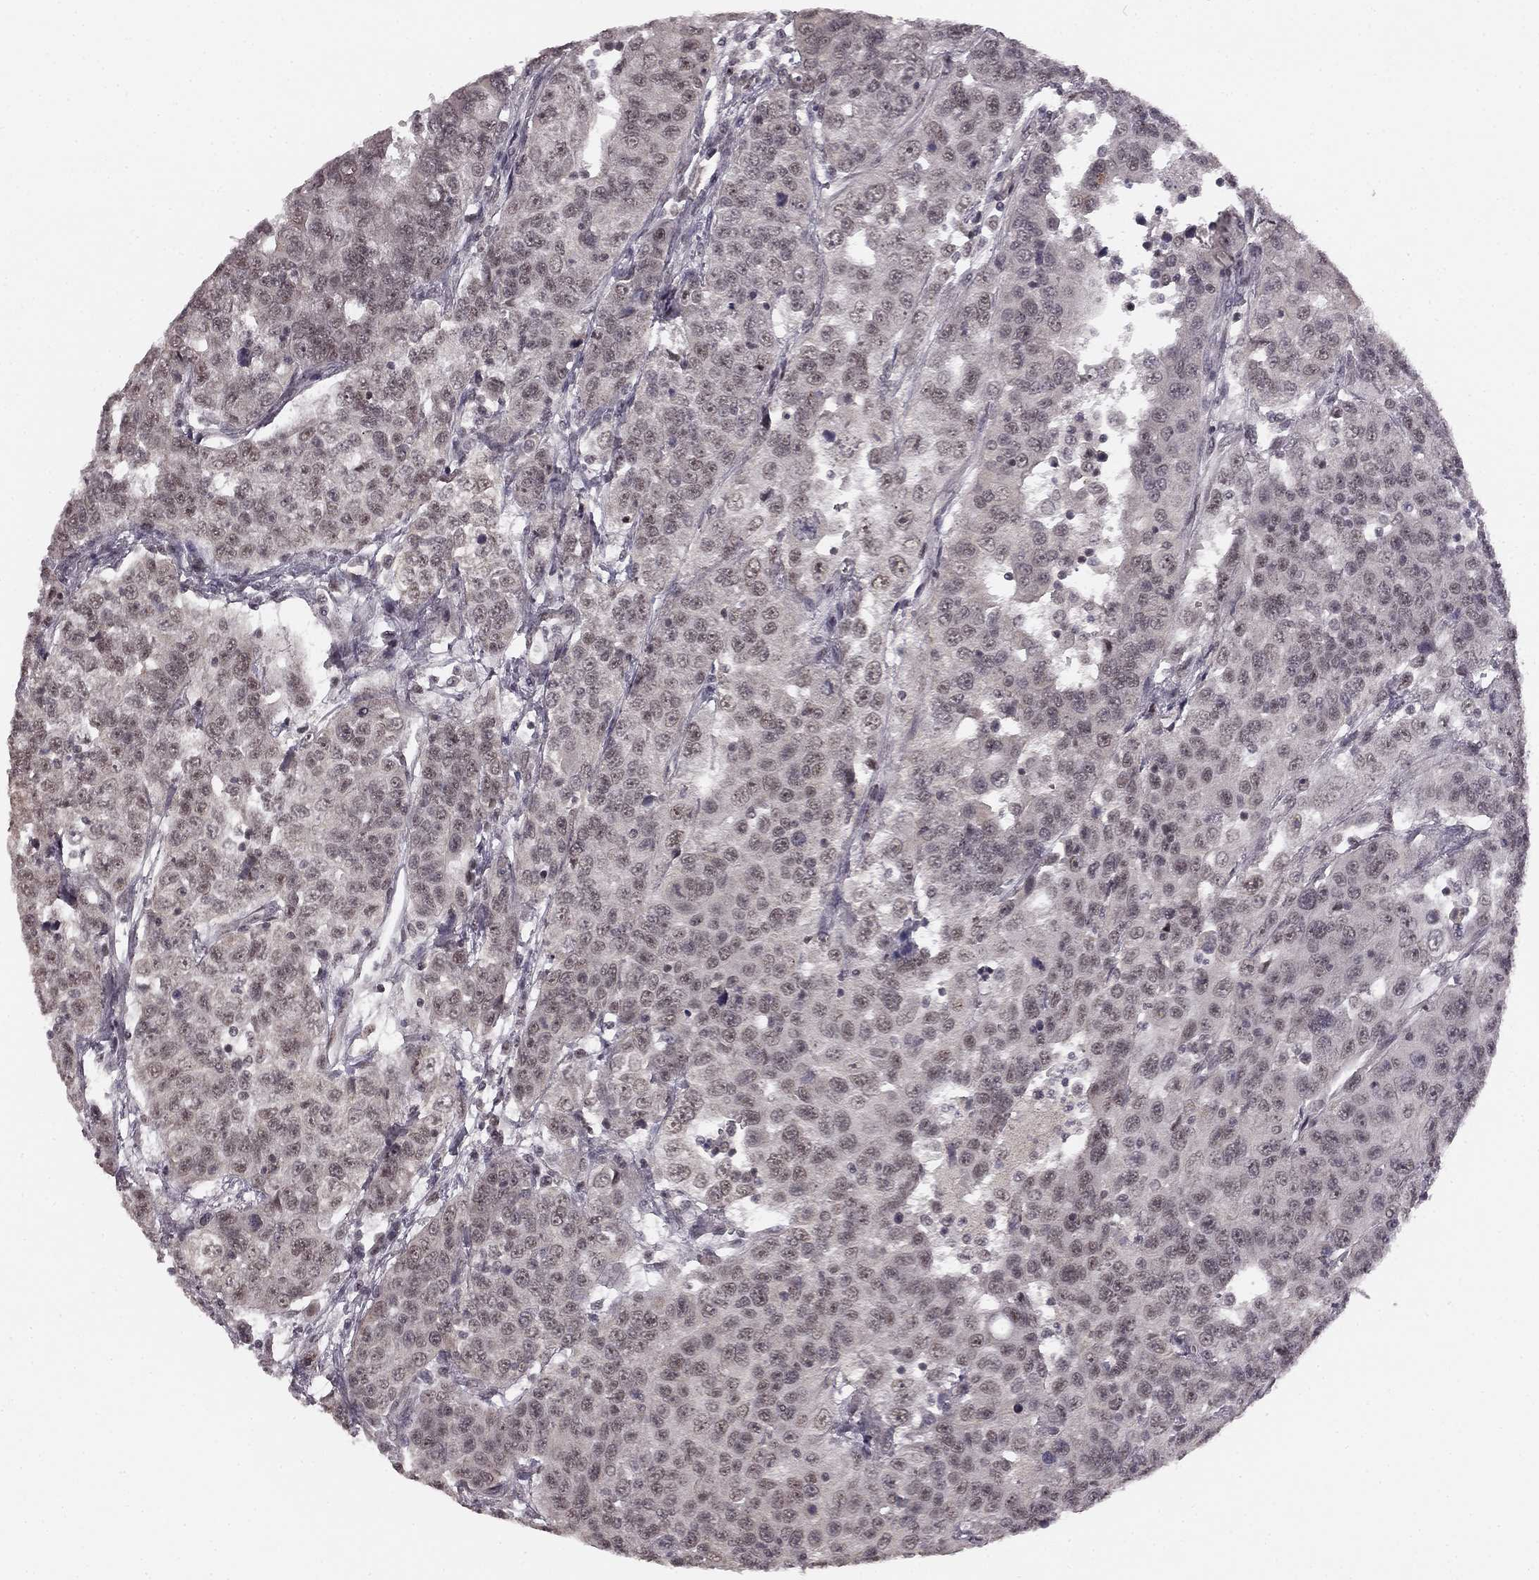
{"staining": {"intensity": "negative", "quantity": "none", "location": "none"}, "tissue": "urothelial cancer", "cell_type": "Tumor cells", "image_type": "cancer", "snomed": [{"axis": "morphology", "description": "Urothelial carcinoma, NOS"}, {"axis": "morphology", "description": "Urothelial carcinoma, High grade"}, {"axis": "topography", "description": "Urinary bladder"}], "caption": "The immunohistochemistry image has no significant positivity in tumor cells of urothelial cancer tissue.", "gene": "HCN4", "patient": {"sex": "female", "age": 73}}